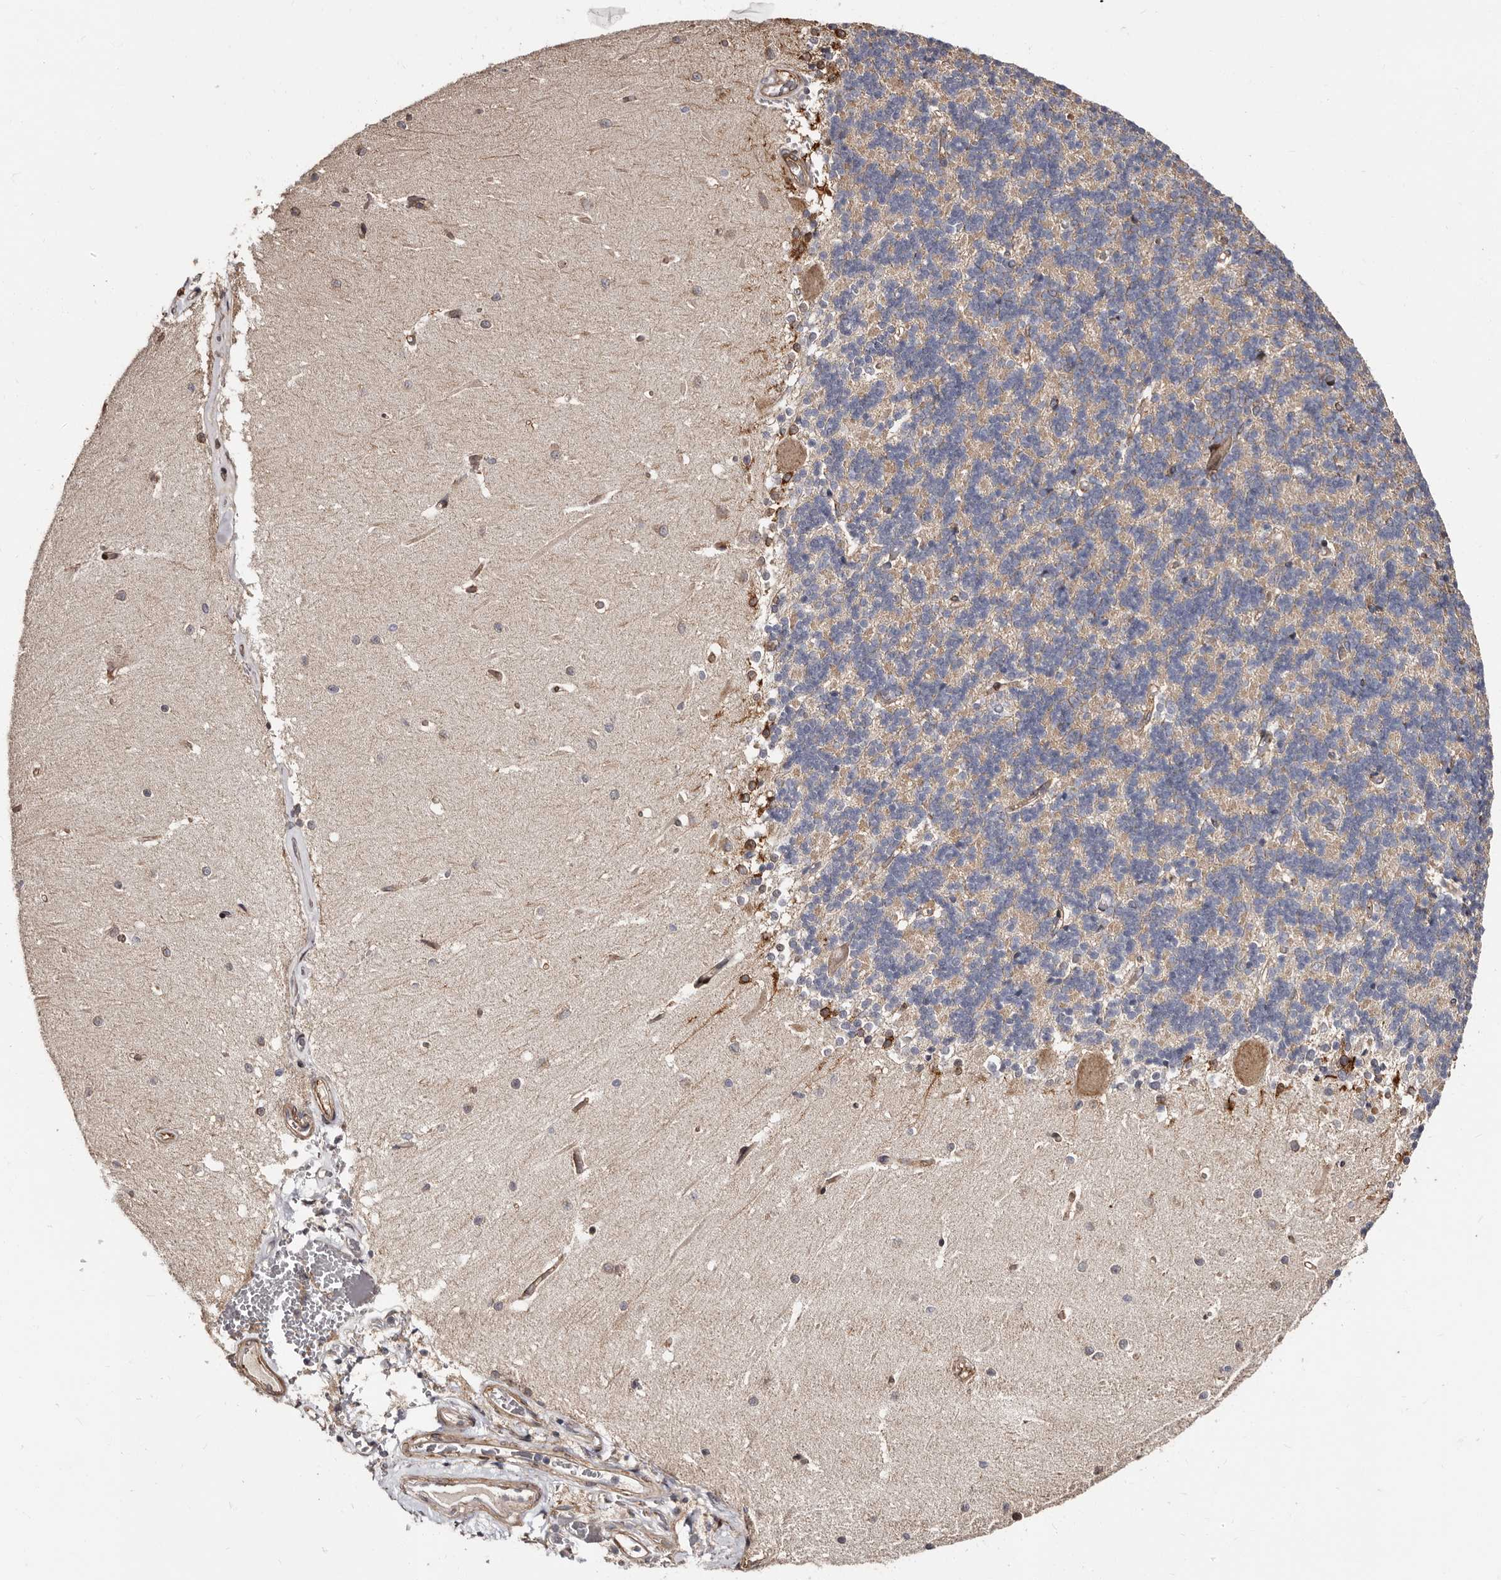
{"staining": {"intensity": "weak", "quantity": ">75%", "location": "cytoplasmic/membranous"}, "tissue": "cerebellum", "cell_type": "Cells in granular layer", "image_type": "normal", "snomed": [{"axis": "morphology", "description": "Normal tissue, NOS"}, {"axis": "topography", "description": "Cerebellum"}], "caption": "DAB immunohistochemical staining of normal cerebellum exhibits weak cytoplasmic/membranous protein positivity in about >75% of cells in granular layer.", "gene": "TBC1D22B", "patient": {"sex": "male", "age": 37}}